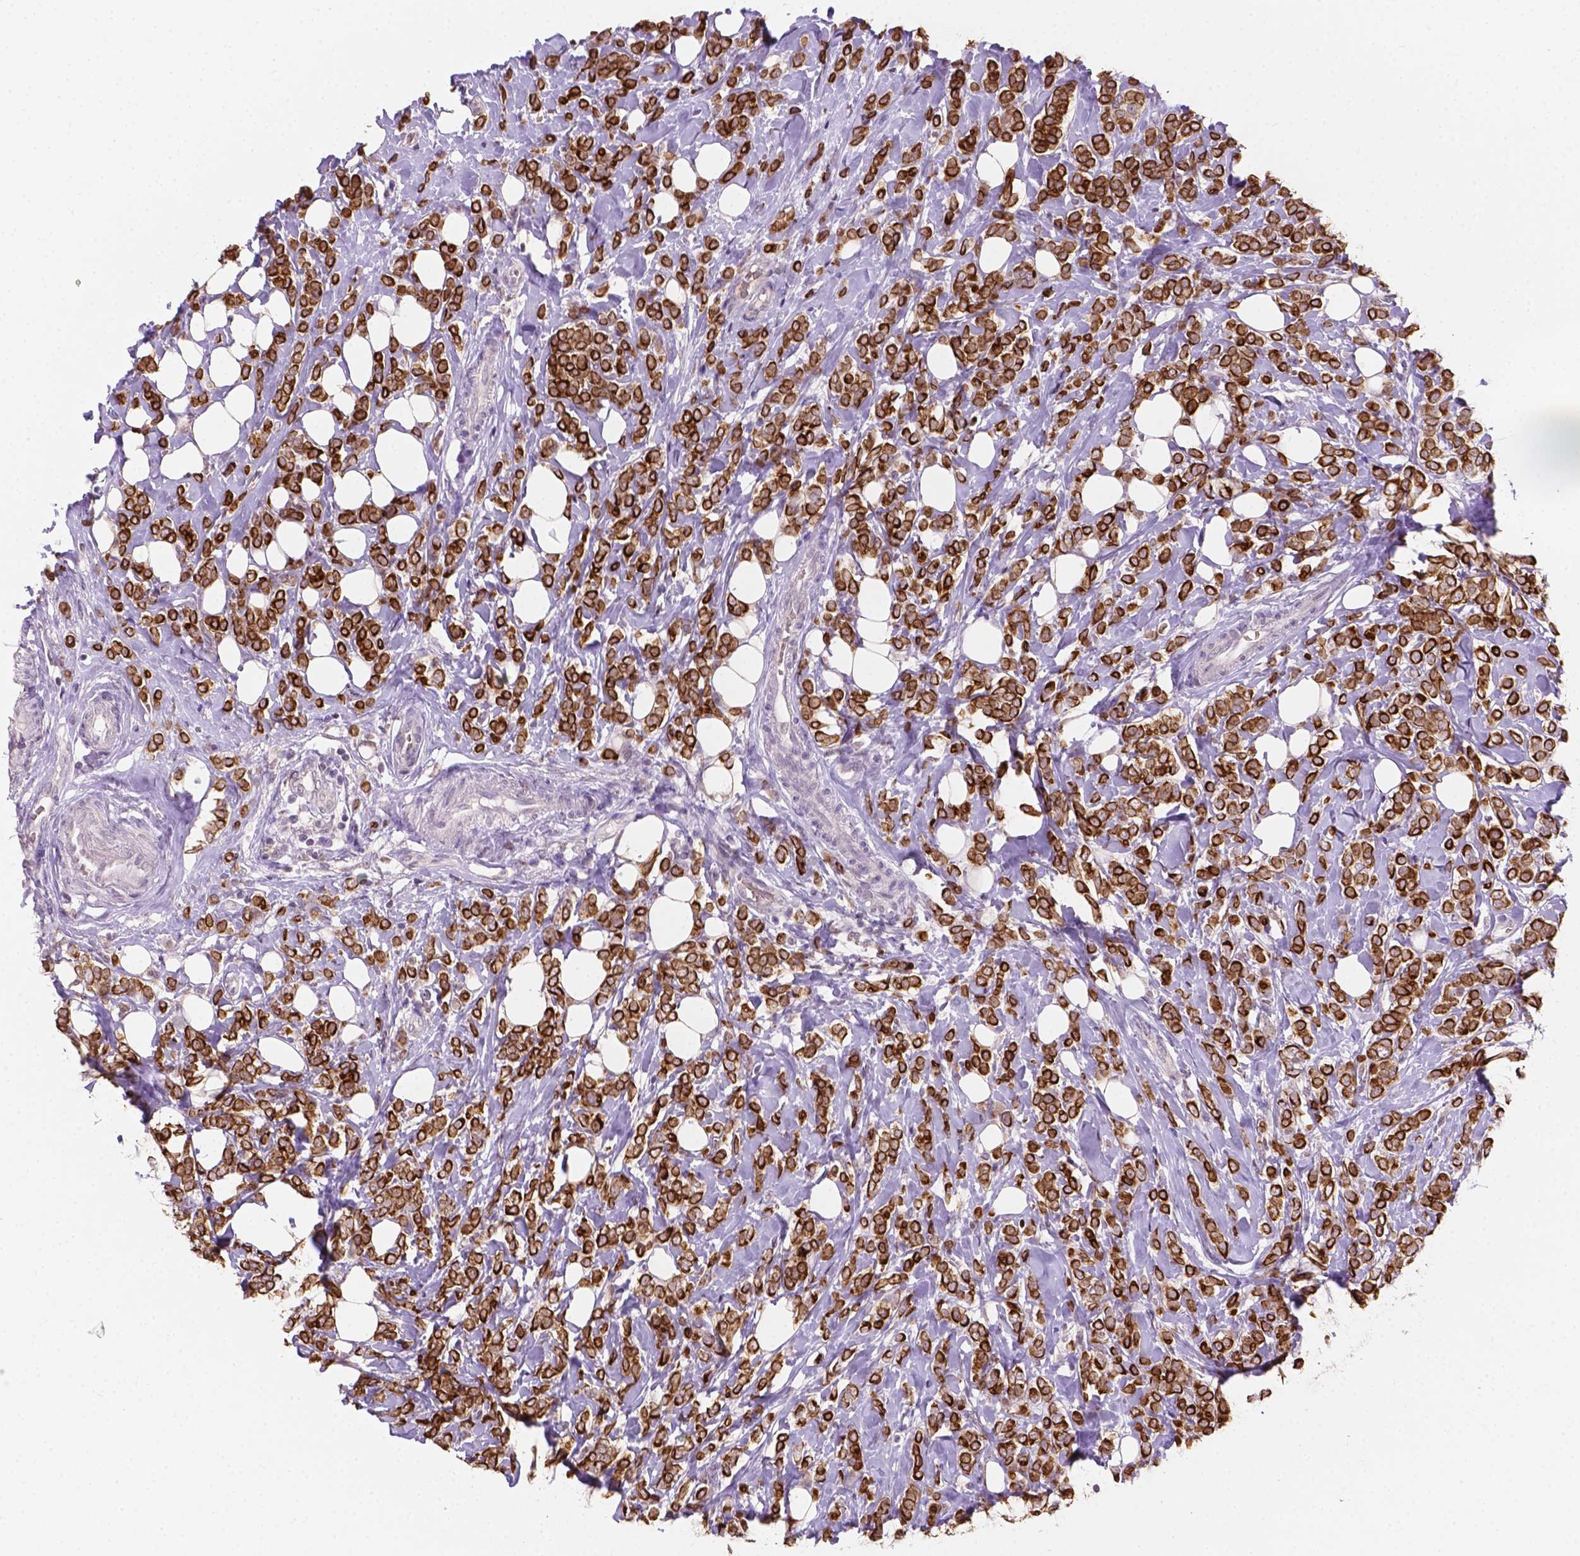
{"staining": {"intensity": "strong", "quantity": ">75%", "location": "cytoplasmic/membranous"}, "tissue": "breast cancer", "cell_type": "Tumor cells", "image_type": "cancer", "snomed": [{"axis": "morphology", "description": "Lobular carcinoma"}, {"axis": "topography", "description": "Breast"}], "caption": "This histopathology image shows immunohistochemistry staining of human lobular carcinoma (breast), with high strong cytoplasmic/membranous expression in about >75% of tumor cells.", "gene": "SHLD3", "patient": {"sex": "female", "age": 49}}